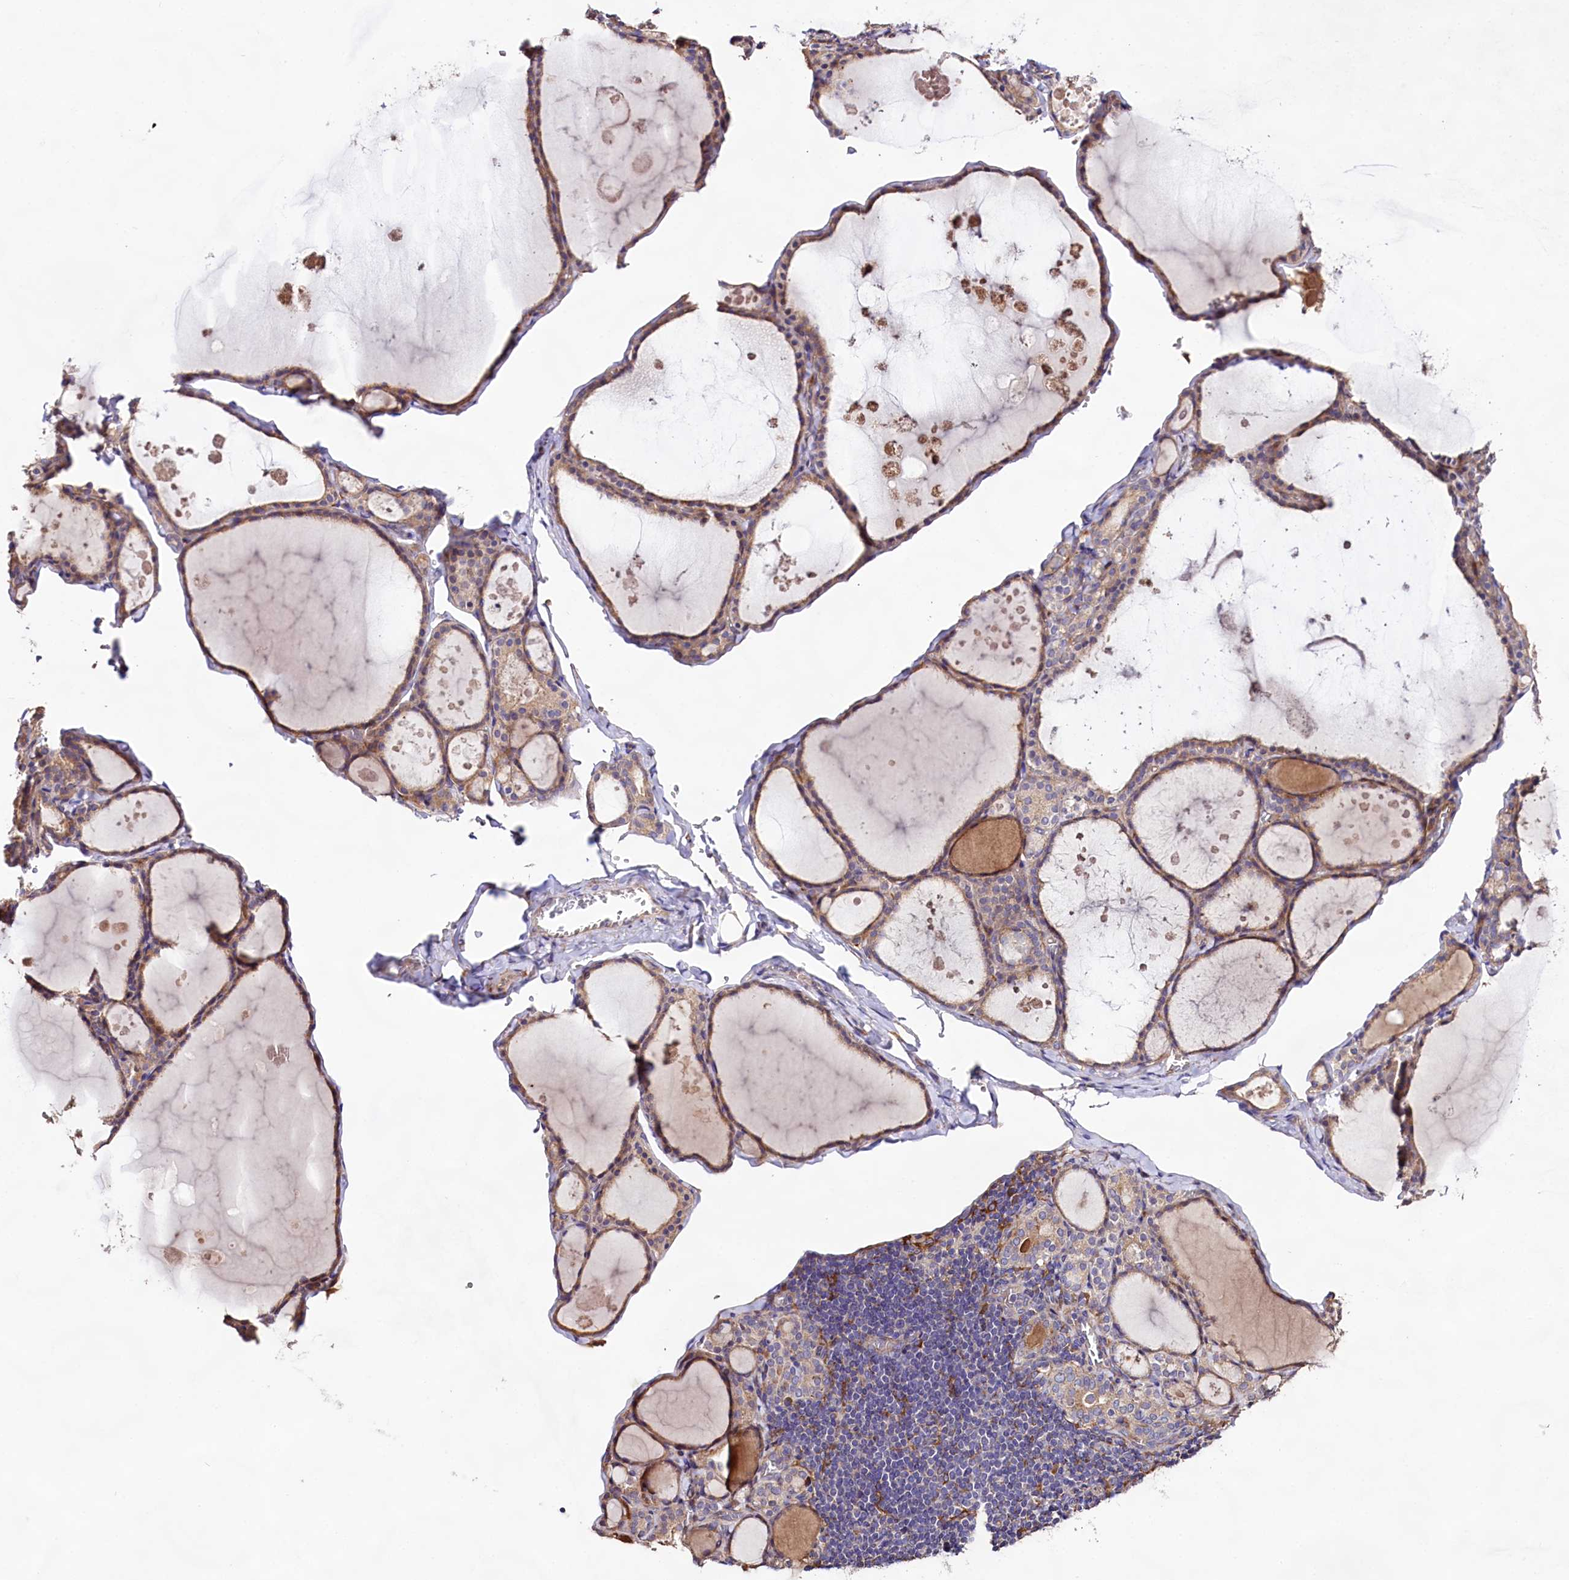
{"staining": {"intensity": "weak", "quantity": ">75%", "location": "cytoplasmic/membranous"}, "tissue": "thyroid gland", "cell_type": "Glandular cells", "image_type": "normal", "snomed": [{"axis": "morphology", "description": "Normal tissue, NOS"}, {"axis": "topography", "description": "Thyroid gland"}], "caption": "High-power microscopy captured an immunohistochemistry micrograph of benign thyroid gland, revealing weak cytoplasmic/membranous staining in about >75% of glandular cells.", "gene": "DMXL2", "patient": {"sex": "male", "age": 56}}